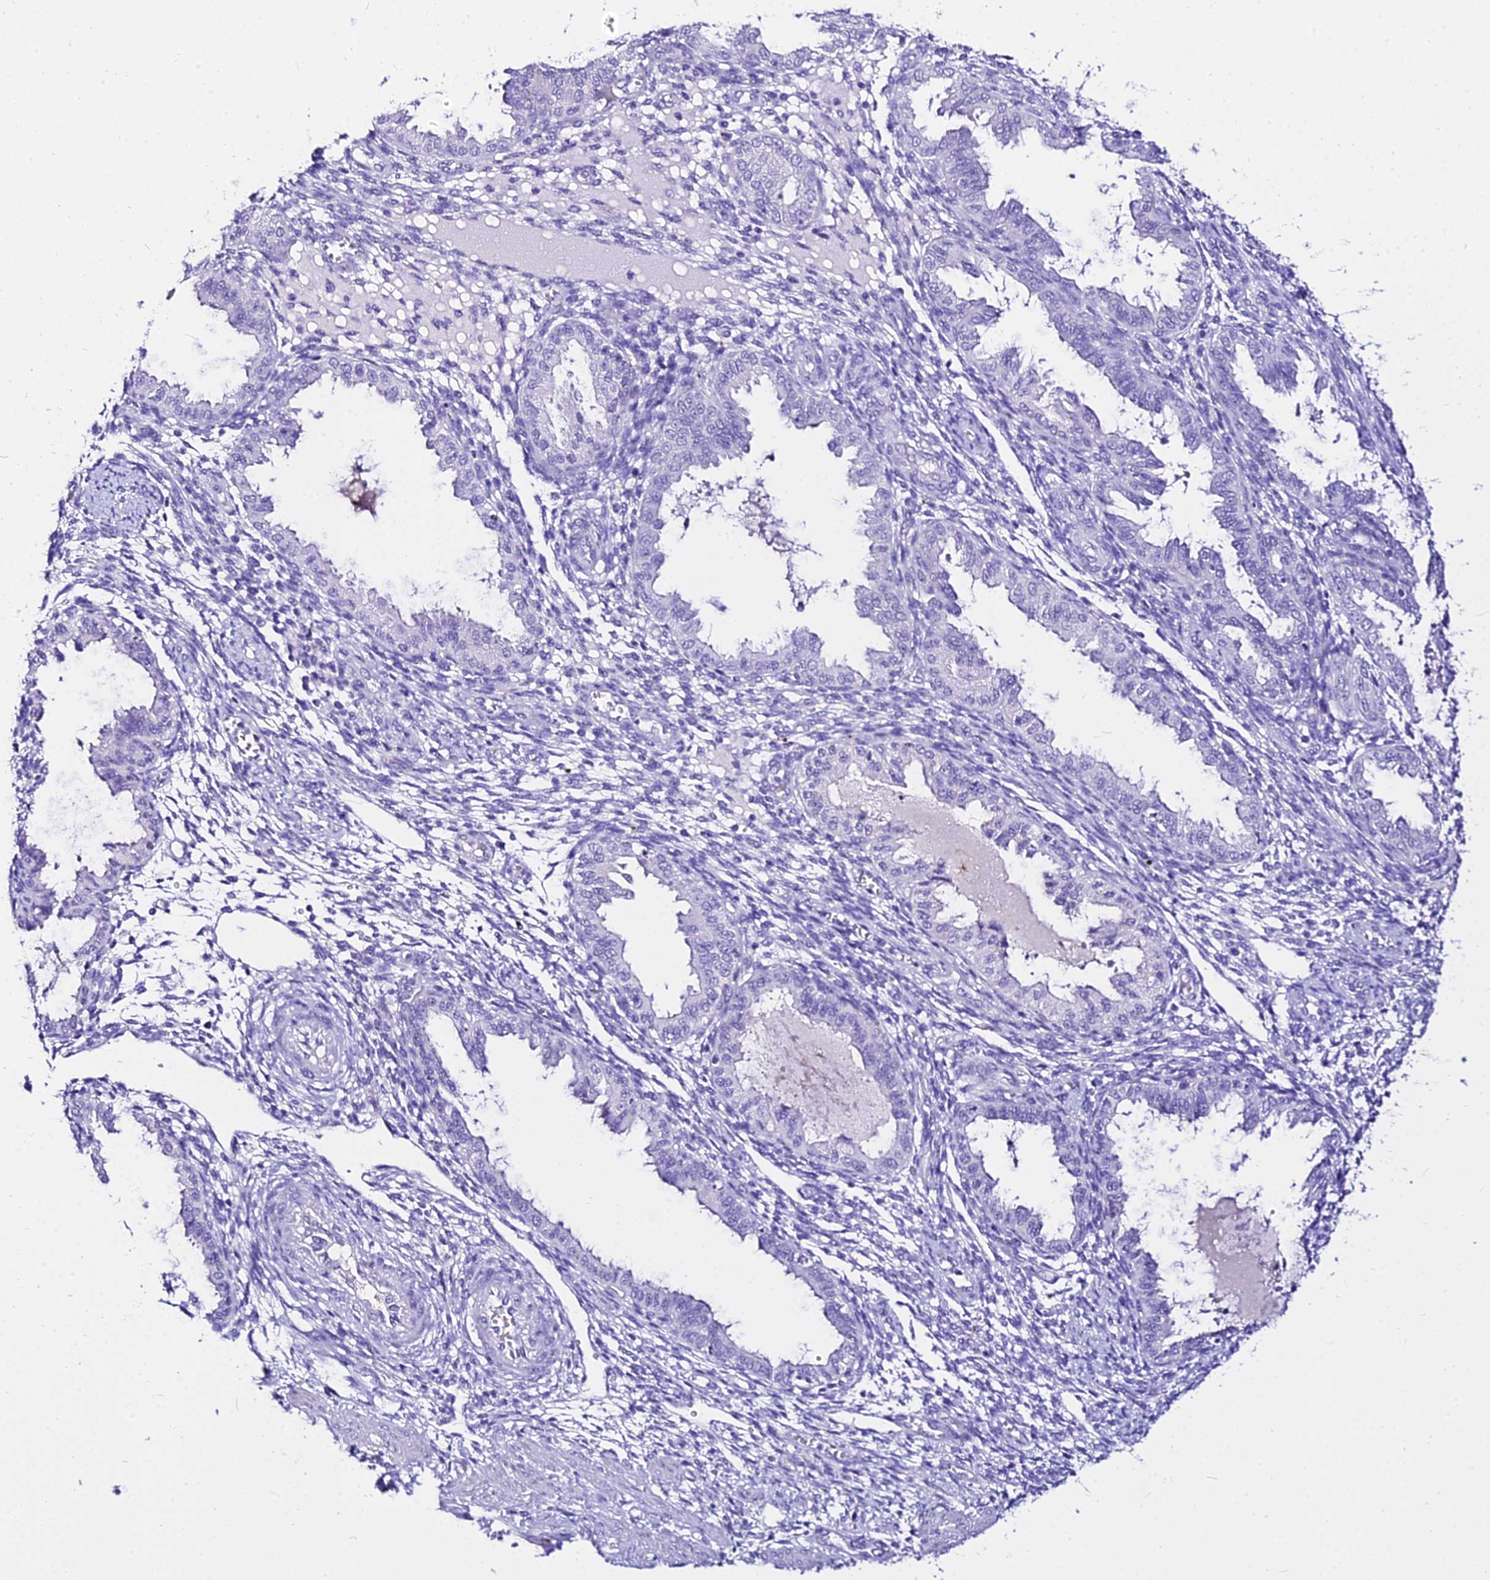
{"staining": {"intensity": "negative", "quantity": "none", "location": "none"}, "tissue": "endometrium", "cell_type": "Cells in endometrial stroma", "image_type": "normal", "snomed": [{"axis": "morphology", "description": "Normal tissue, NOS"}, {"axis": "topography", "description": "Endometrium"}], "caption": "DAB (3,3'-diaminobenzidine) immunohistochemical staining of unremarkable human endometrium demonstrates no significant expression in cells in endometrial stroma. The staining is performed using DAB (3,3'-diaminobenzidine) brown chromogen with nuclei counter-stained in using hematoxylin.", "gene": "DEFB106A", "patient": {"sex": "female", "age": 33}}